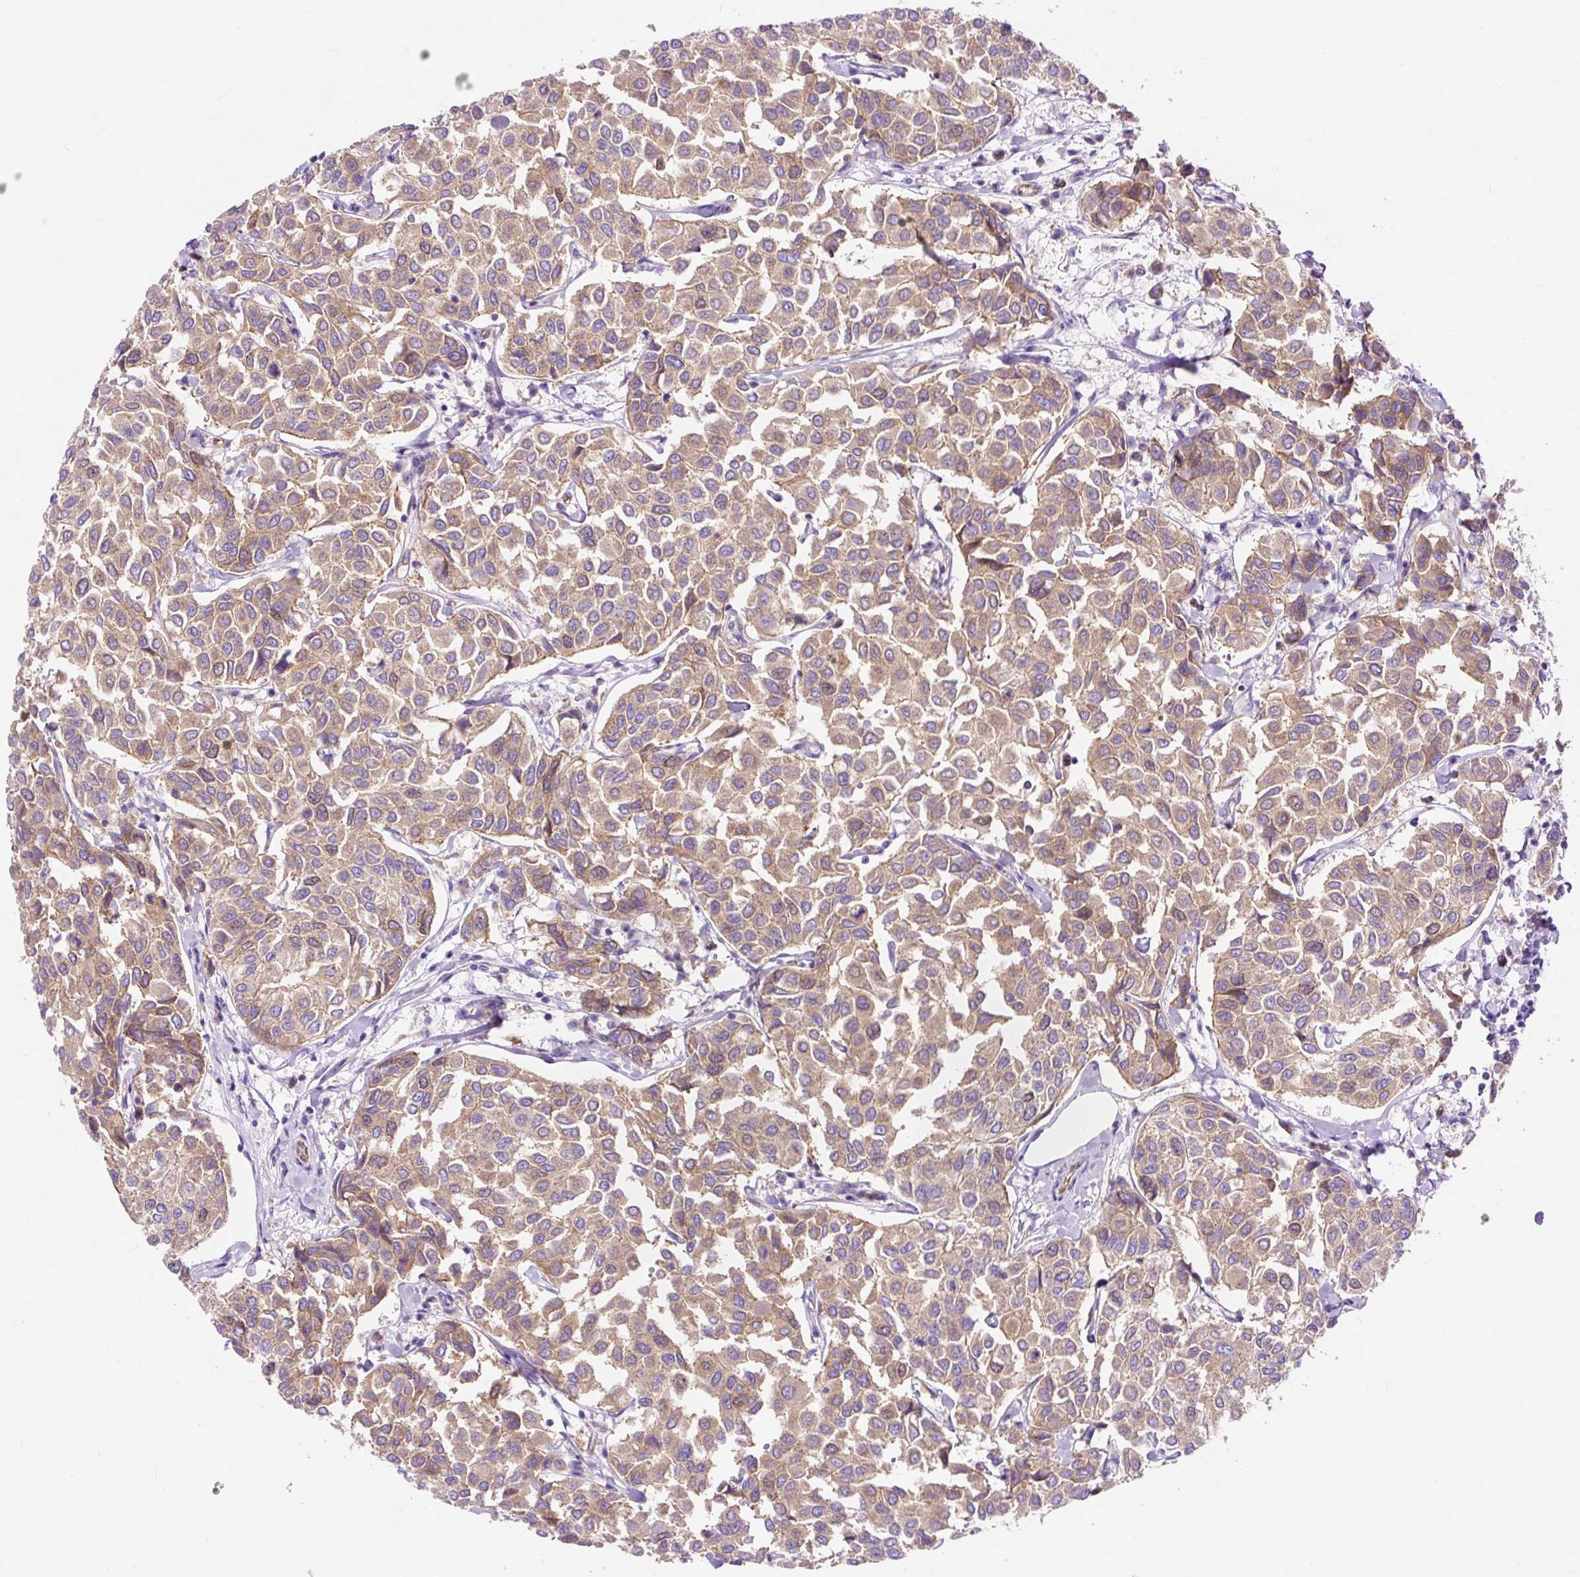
{"staining": {"intensity": "moderate", "quantity": ">75%", "location": "cytoplasmic/membranous"}, "tissue": "breast cancer", "cell_type": "Tumor cells", "image_type": "cancer", "snomed": [{"axis": "morphology", "description": "Duct carcinoma"}, {"axis": "topography", "description": "Breast"}], "caption": "Intraductal carcinoma (breast) stained with a brown dye exhibits moderate cytoplasmic/membranous positive positivity in approximately >75% of tumor cells.", "gene": "HIP1R", "patient": {"sex": "female", "age": 55}}